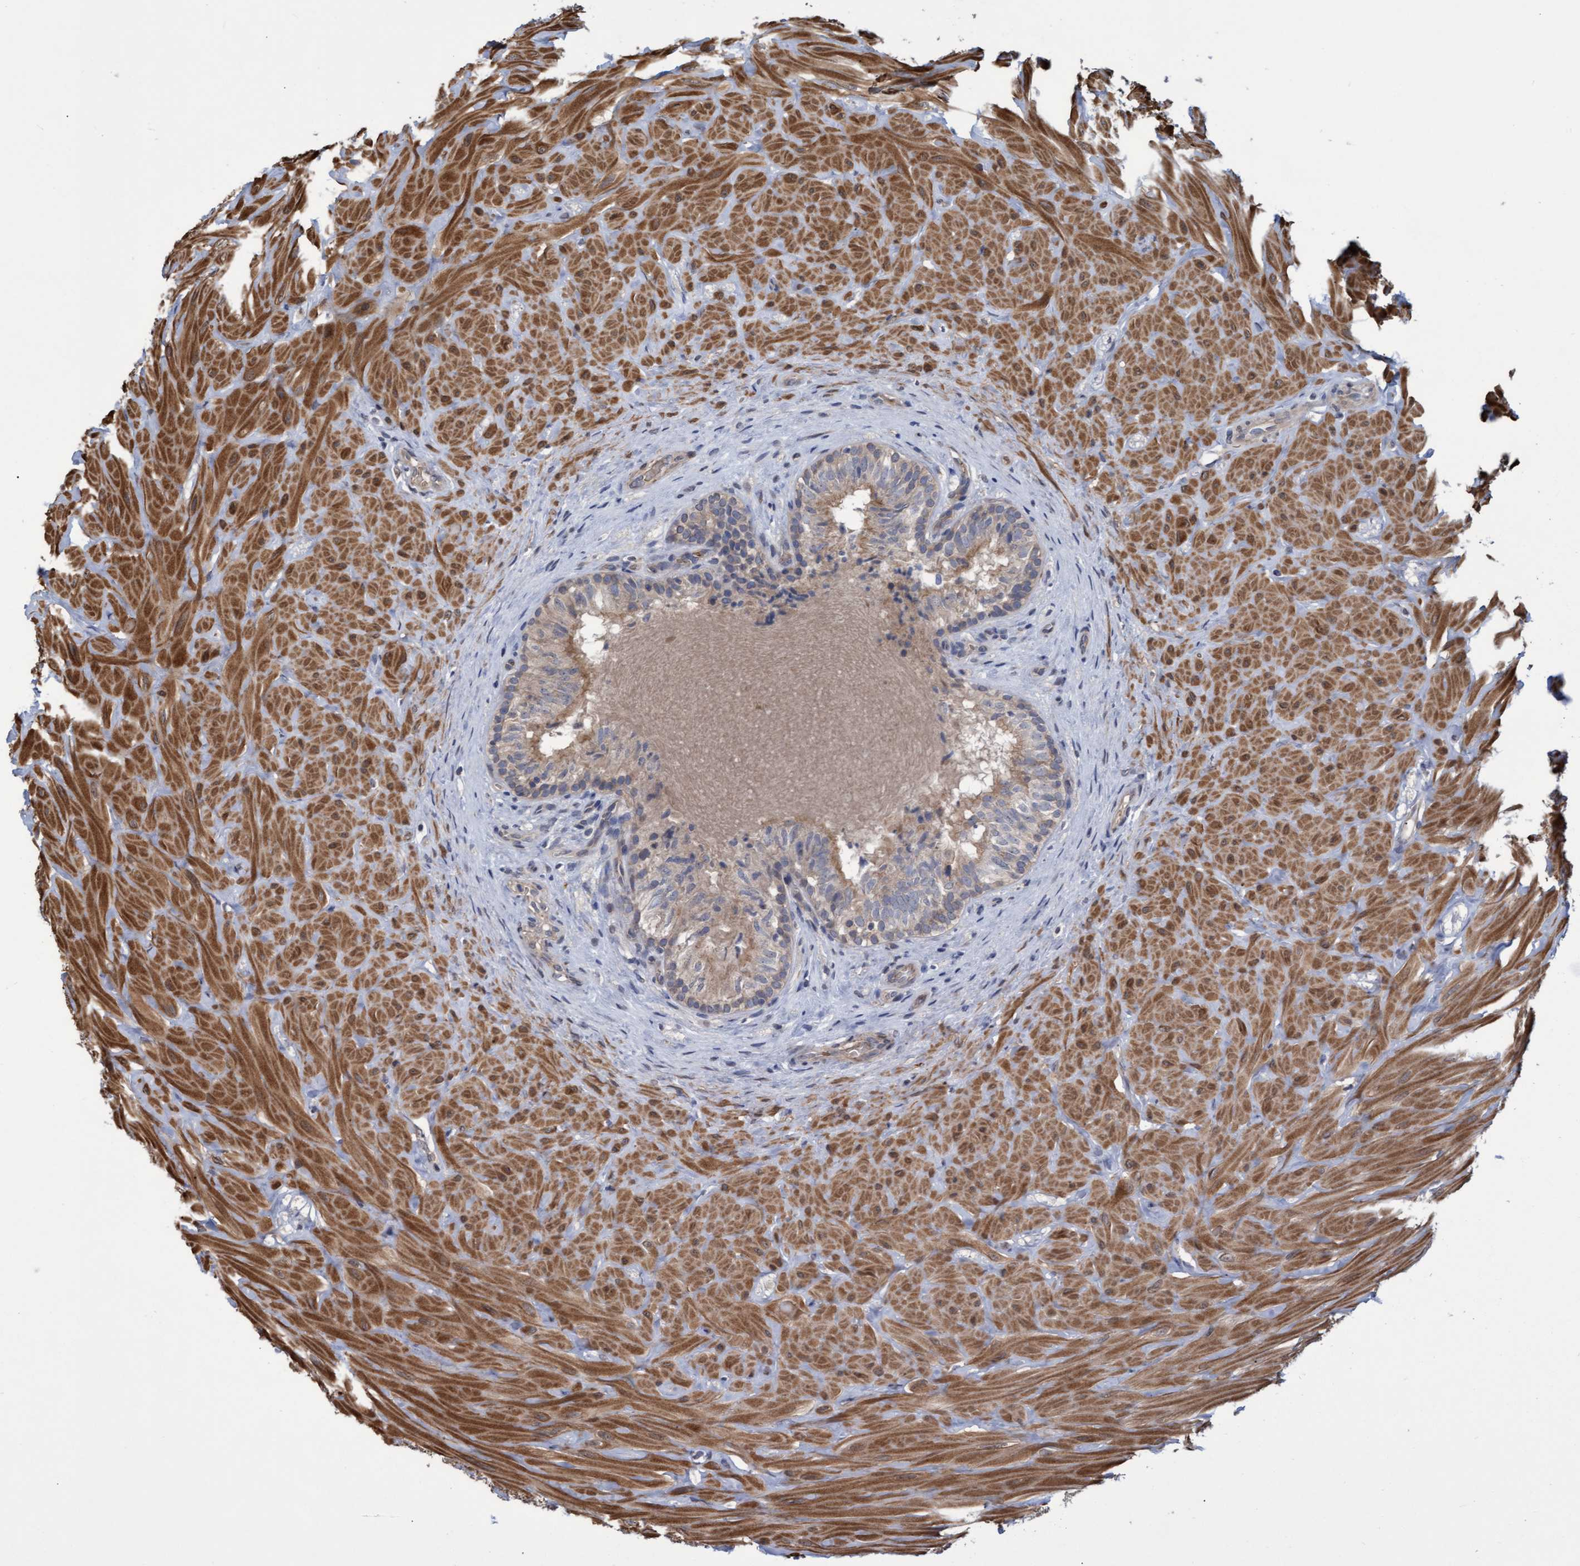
{"staining": {"intensity": "moderate", "quantity": "25%-75%", "location": "cytoplasmic/membranous"}, "tissue": "epididymis", "cell_type": "Glandular cells", "image_type": "normal", "snomed": [{"axis": "morphology", "description": "Normal tissue, NOS"}, {"axis": "topography", "description": "Soft tissue"}, {"axis": "topography", "description": "Epididymis"}], "caption": "About 25%-75% of glandular cells in benign human epididymis exhibit moderate cytoplasmic/membranous protein expression as visualized by brown immunohistochemical staining.", "gene": "NAA15", "patient": {"sex": "male", "age": 26}}